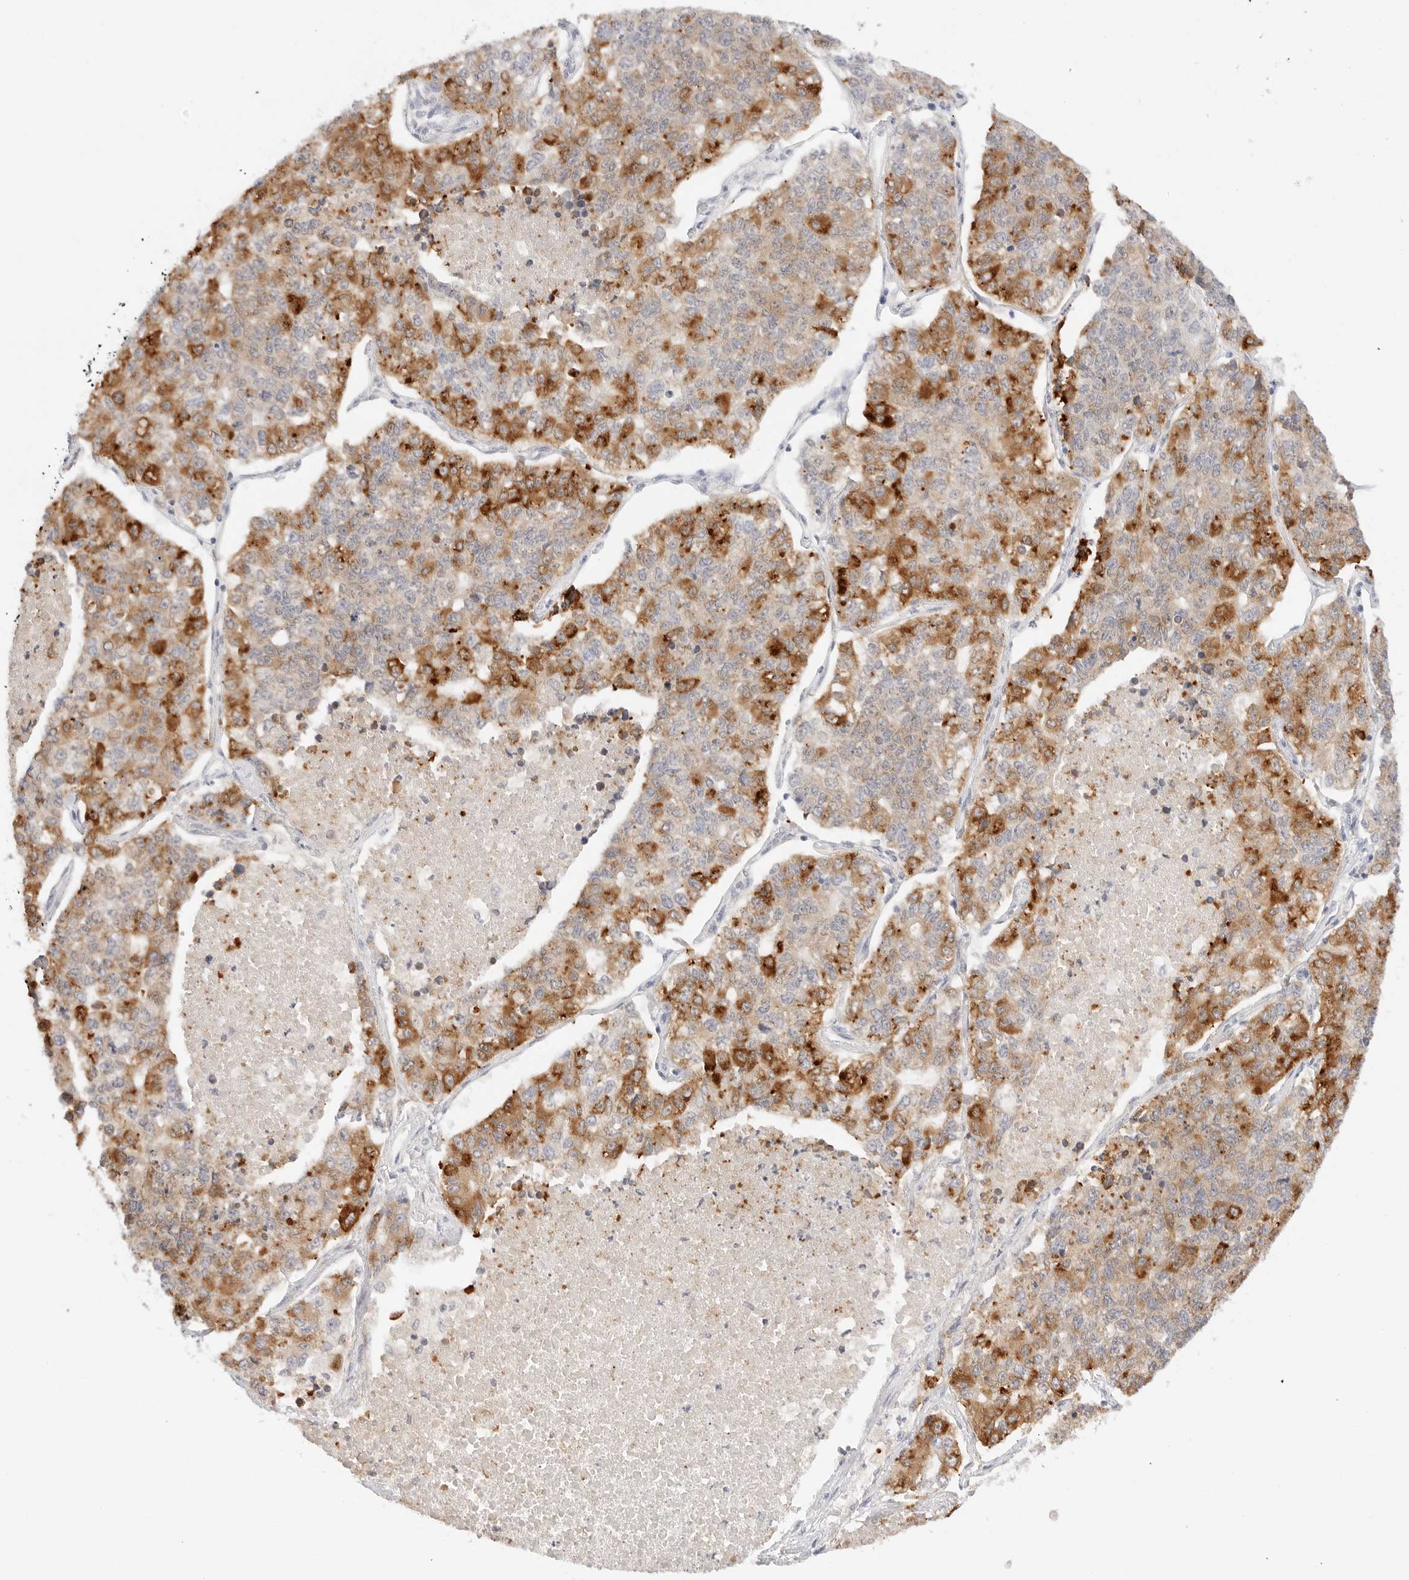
{"staining": {"intensity": "moderate", "quantity": ">75%", "location": "cytoplasmic/membranous"}, "tissue": "lung cancer", "cell_type": "Tumor cells", "image_type": "cancer", "snomed": [{"axis": "morphology", "description": "Adenocarcinoma, NOS"}, {"axis": "topography", "description": "Lung"}], "caption": "Protein staining of lung cancer (adenocarcinoma) tissue displays moderate cytoplasmic/membranous staining in about >75% of tumor cells.", "gene": "ERO1B", "patient": {"sex": "male", "age": 49}}